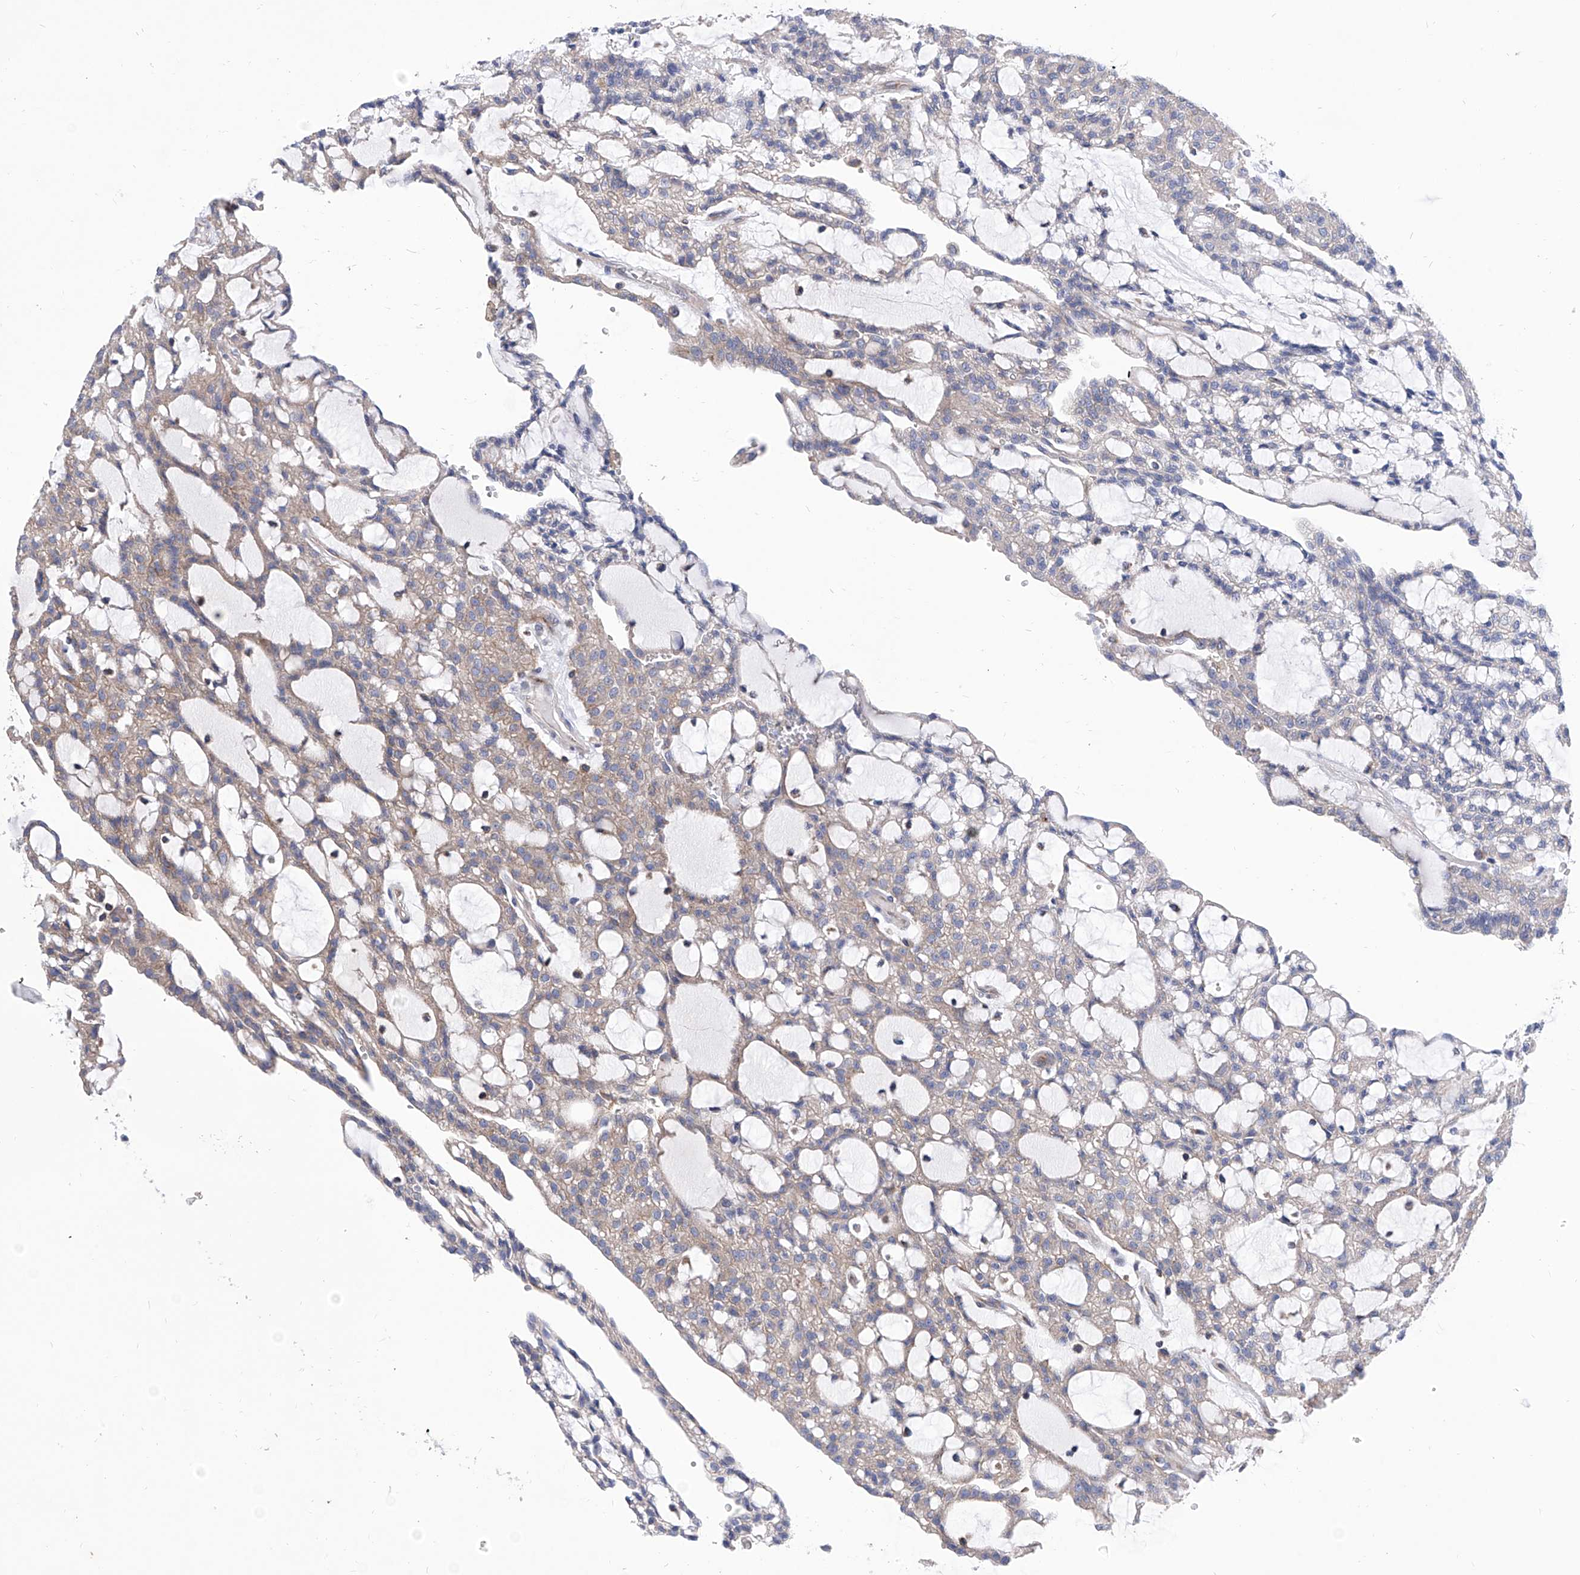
{"staining": {"intensity": "weak", "quantity": "25%-75%", "location": "cytoplasmic/membranous"}, "tissue": "renal cancer", "cell_type": "Tumor cells", "image_type": "cancer", "snomed": [{"axis": "morphology", "description": "Adenocarcinoma, NOS"}, {"axis": "topography", "description": "Kidney"}], "caption": "Immunohistochemistry (IHC) image of human renal cancer stained for a protein (brown), which reveals low levels of weak cytoplasmic/membranous positivity in about 25%-75% of tumor cells.", "gene": "TJAP1", "patient": {"sex": "male", "age": 63}}